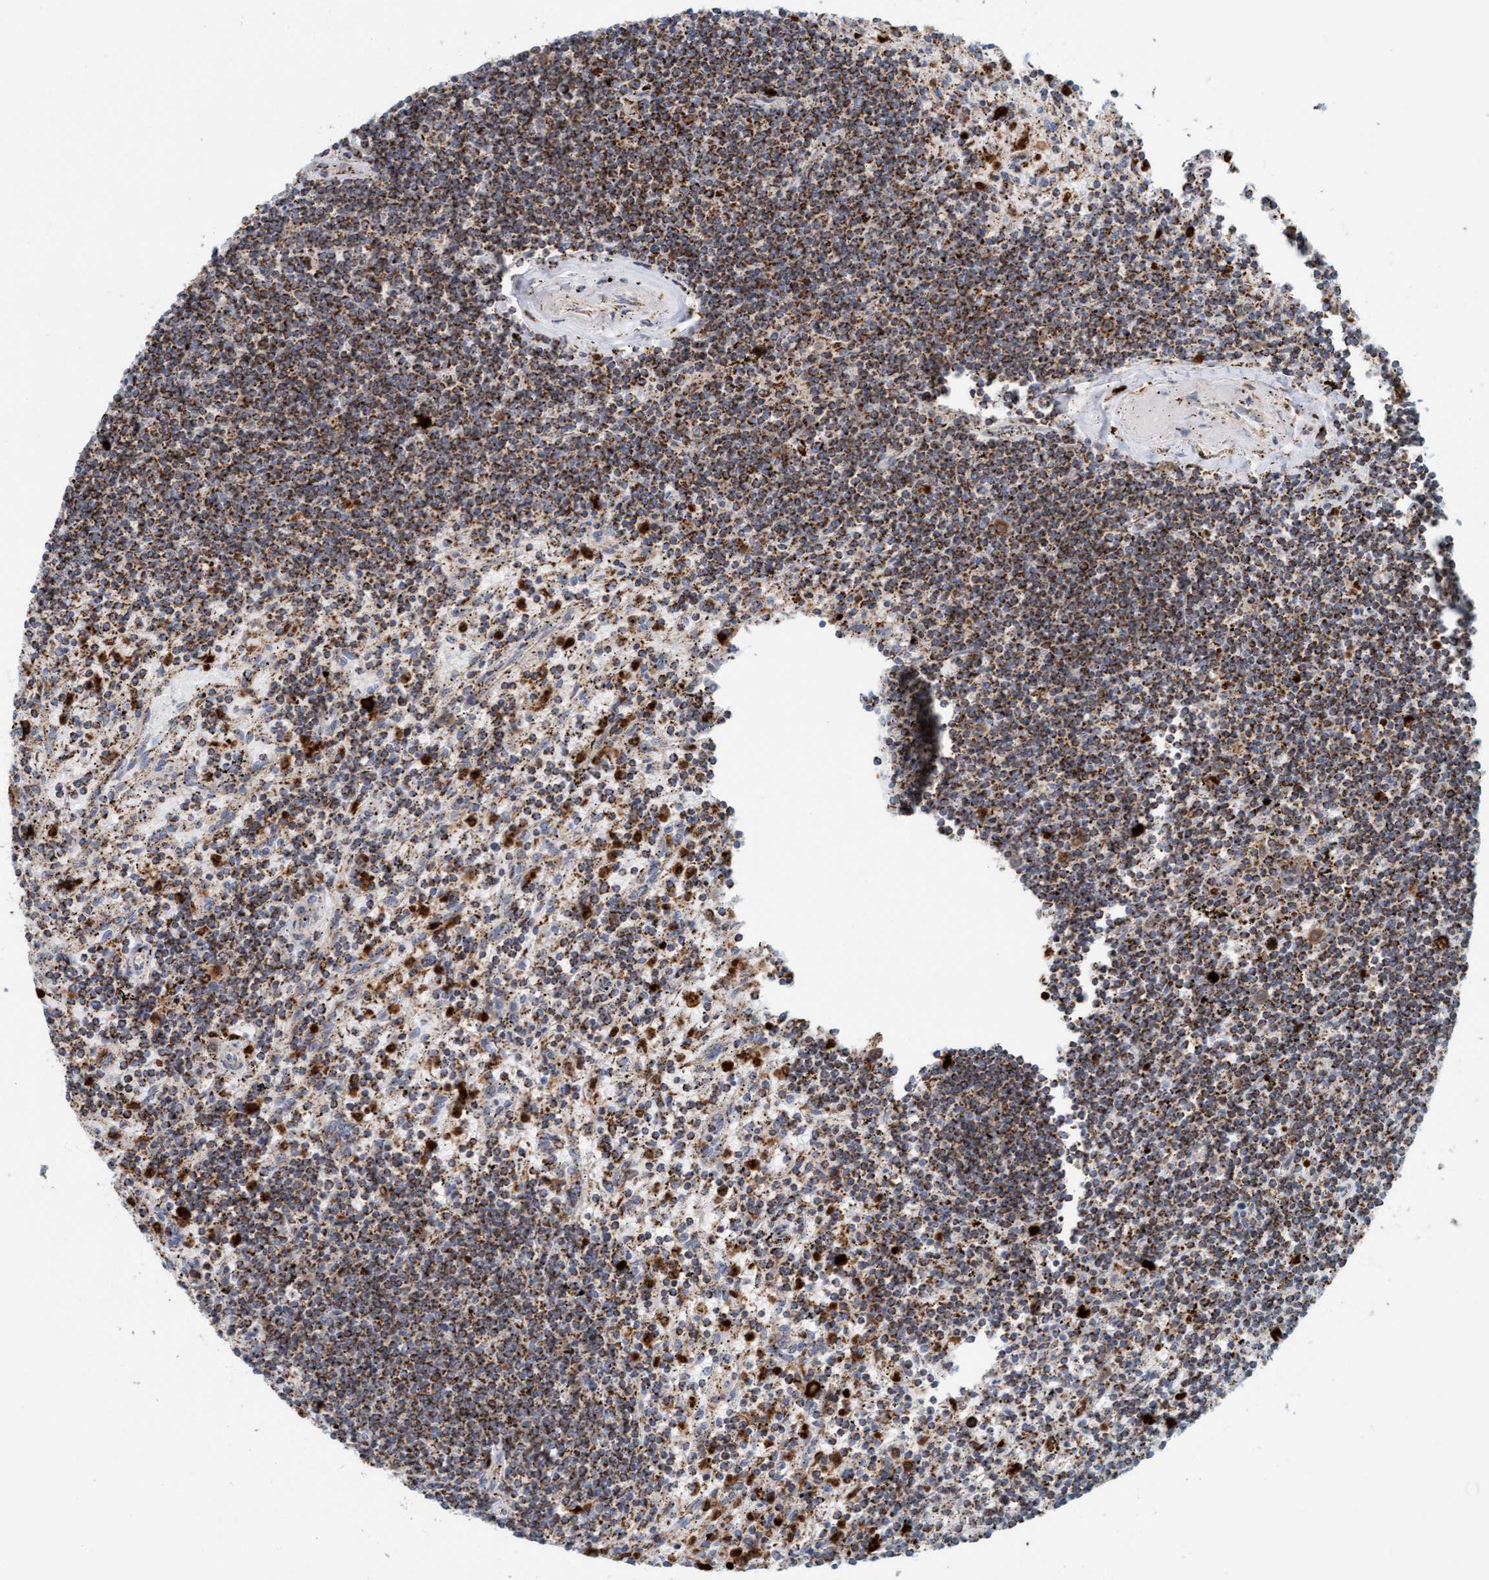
{"staining": {"intensity": "strong", "quantity": ">75%", "location": "cytoplasmic/membranous"}, "tissue": "lymphoma", "cell_type": "Tumor cells", "image_type": "cancer", "snomed": [{"axis": "morphology", "description": "Malignant lymphoma, non-Hodgkin's type, Low grade"}, {"axis": "topography", "description": "Spleen"}], "caption": "Lymphoma stained for a protein exhibits strong cytoplasmic/membranous positivity in tumor cells. (DAB = brown stain, brightfield microscopy at high magnification).", "gene": "B9D1", "patient": {"sex": "male", "age": 76}}